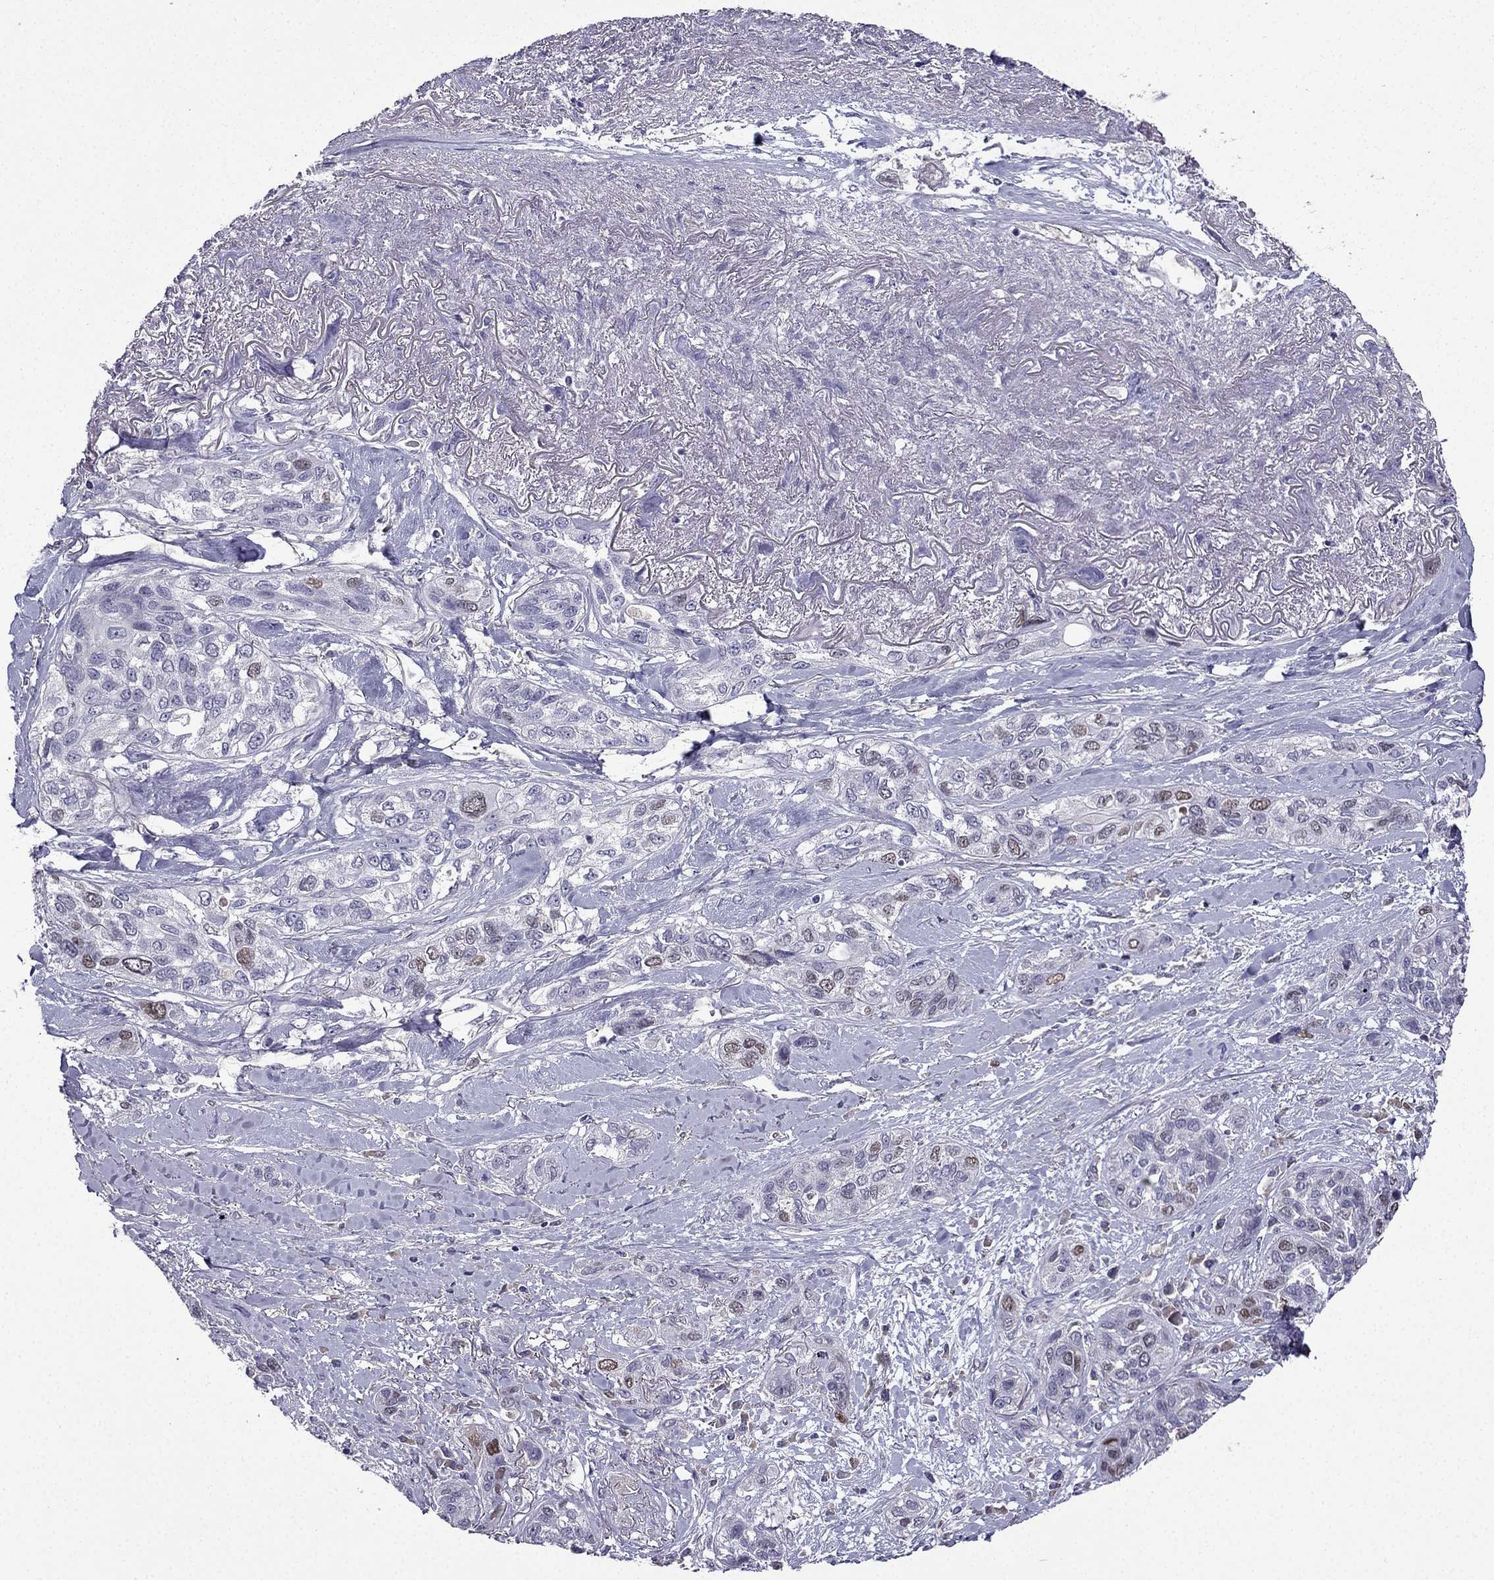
{"staining": {"intensity": "moderate", "quantity": "<25%", "location": "nuclear"}, "tissue": "lung cancer", "cell_type": "Tumor cells", "image_type": "cancer", "snomed": [{"axis": "morphology", "description": "Squamous cell carcinoma, NOS"}, {"axis": "topography", "description": "Lung"}], "caption": "Human squamous cell carcinoma (lung) stained for a protein (brown) demonstrates moderate nuclear positive staining in approximately <25% of tumor cells.", "gene": "UHRF1", "patient": {"sex": "female", "age": 70}}